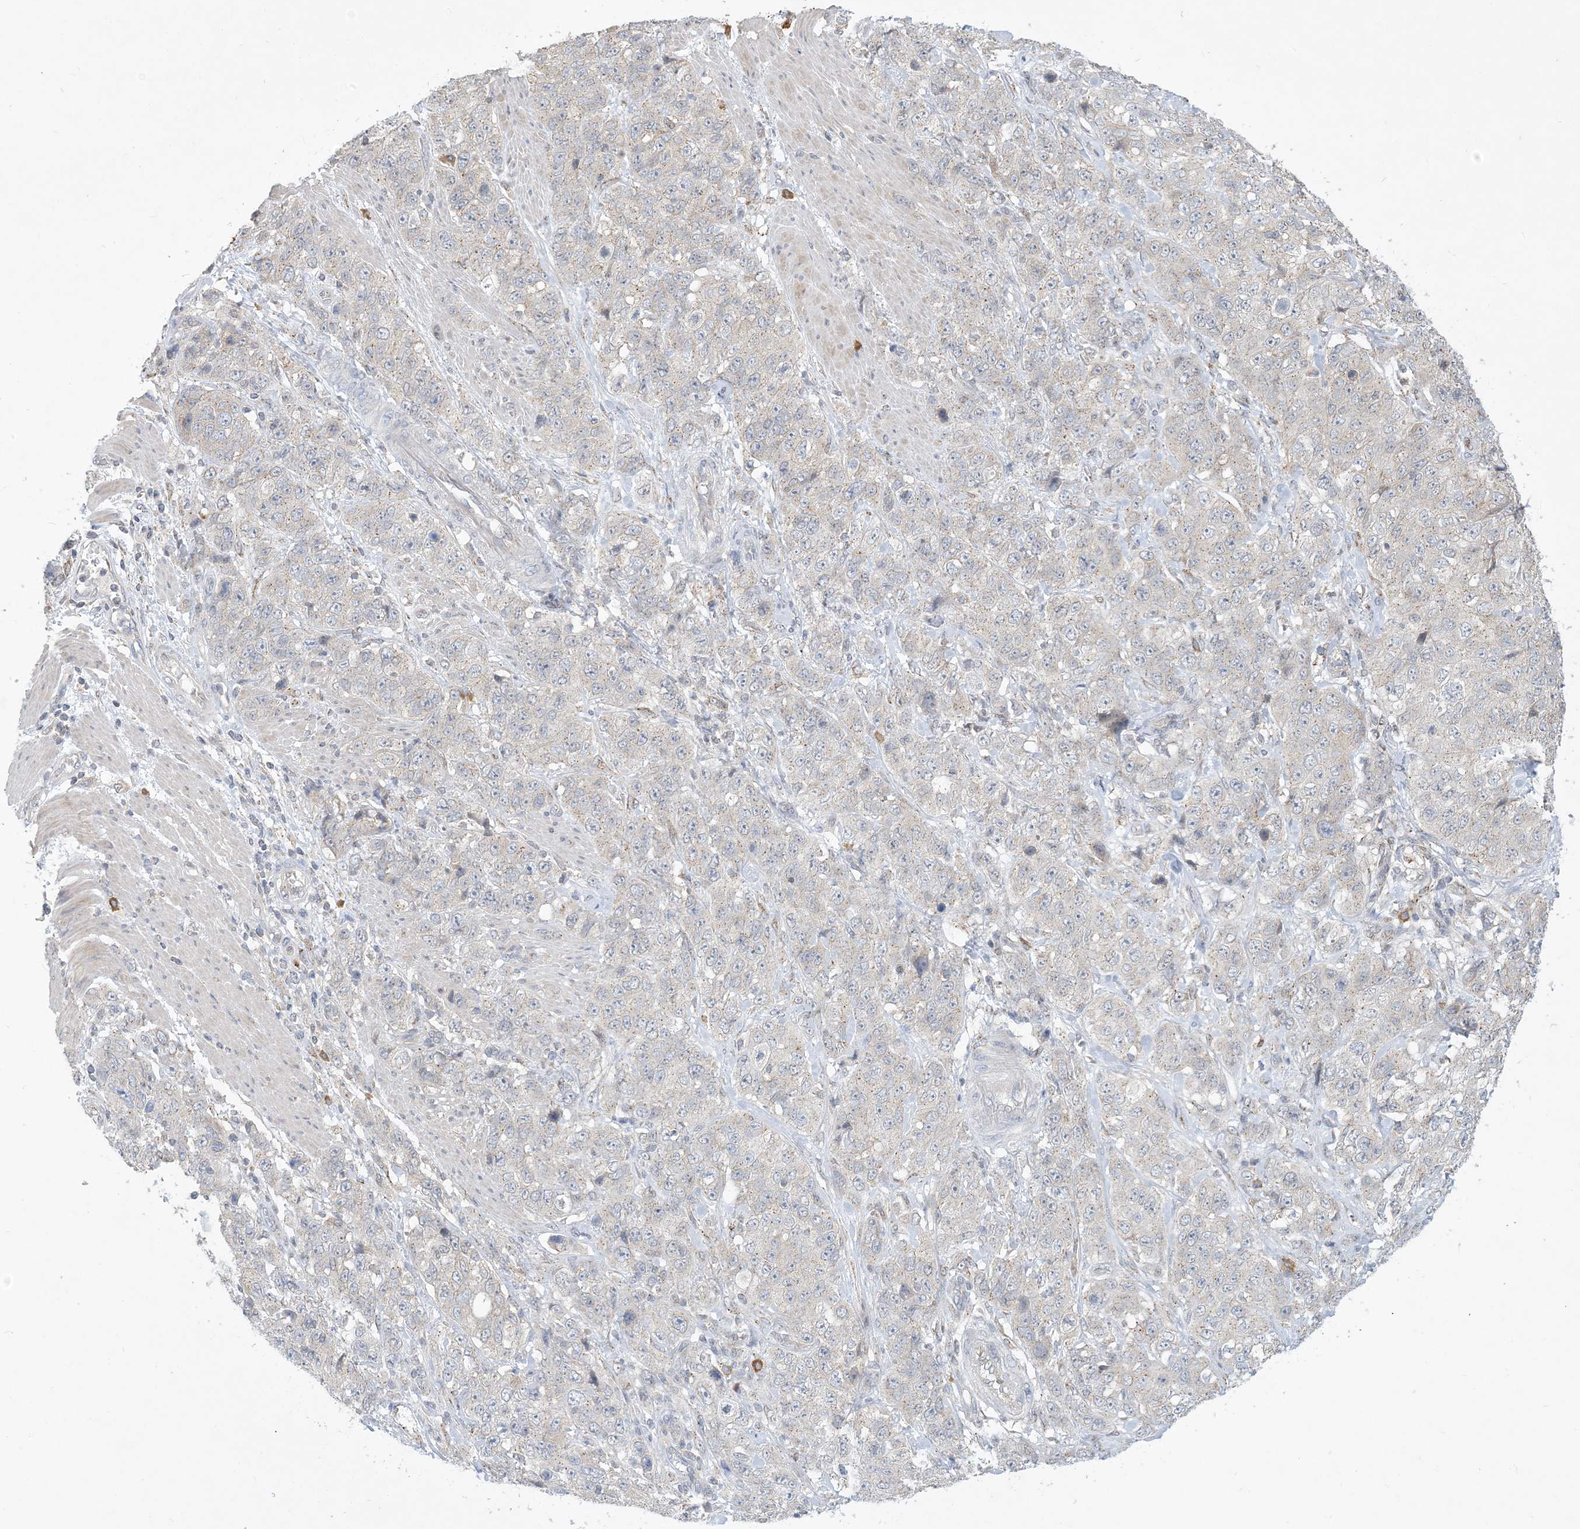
{"staining": {"intensity": "negative", "quantity": "none", "location": "none"}, "tissue": "stomach cancer", "cell_type": "Tumor cells", "image_type": "cancer", "snomed": [{"axis": "morphology", "description": "Adenocarcinoma, NOS"}, {"axis": "topography", "description": "Stomach"}], "caption": "Tumor cells are negative for brown protein staining in stomach adenocarcinoma.", "gene": "CCDC14", "patient": {"sex": "male", "age": 48}}